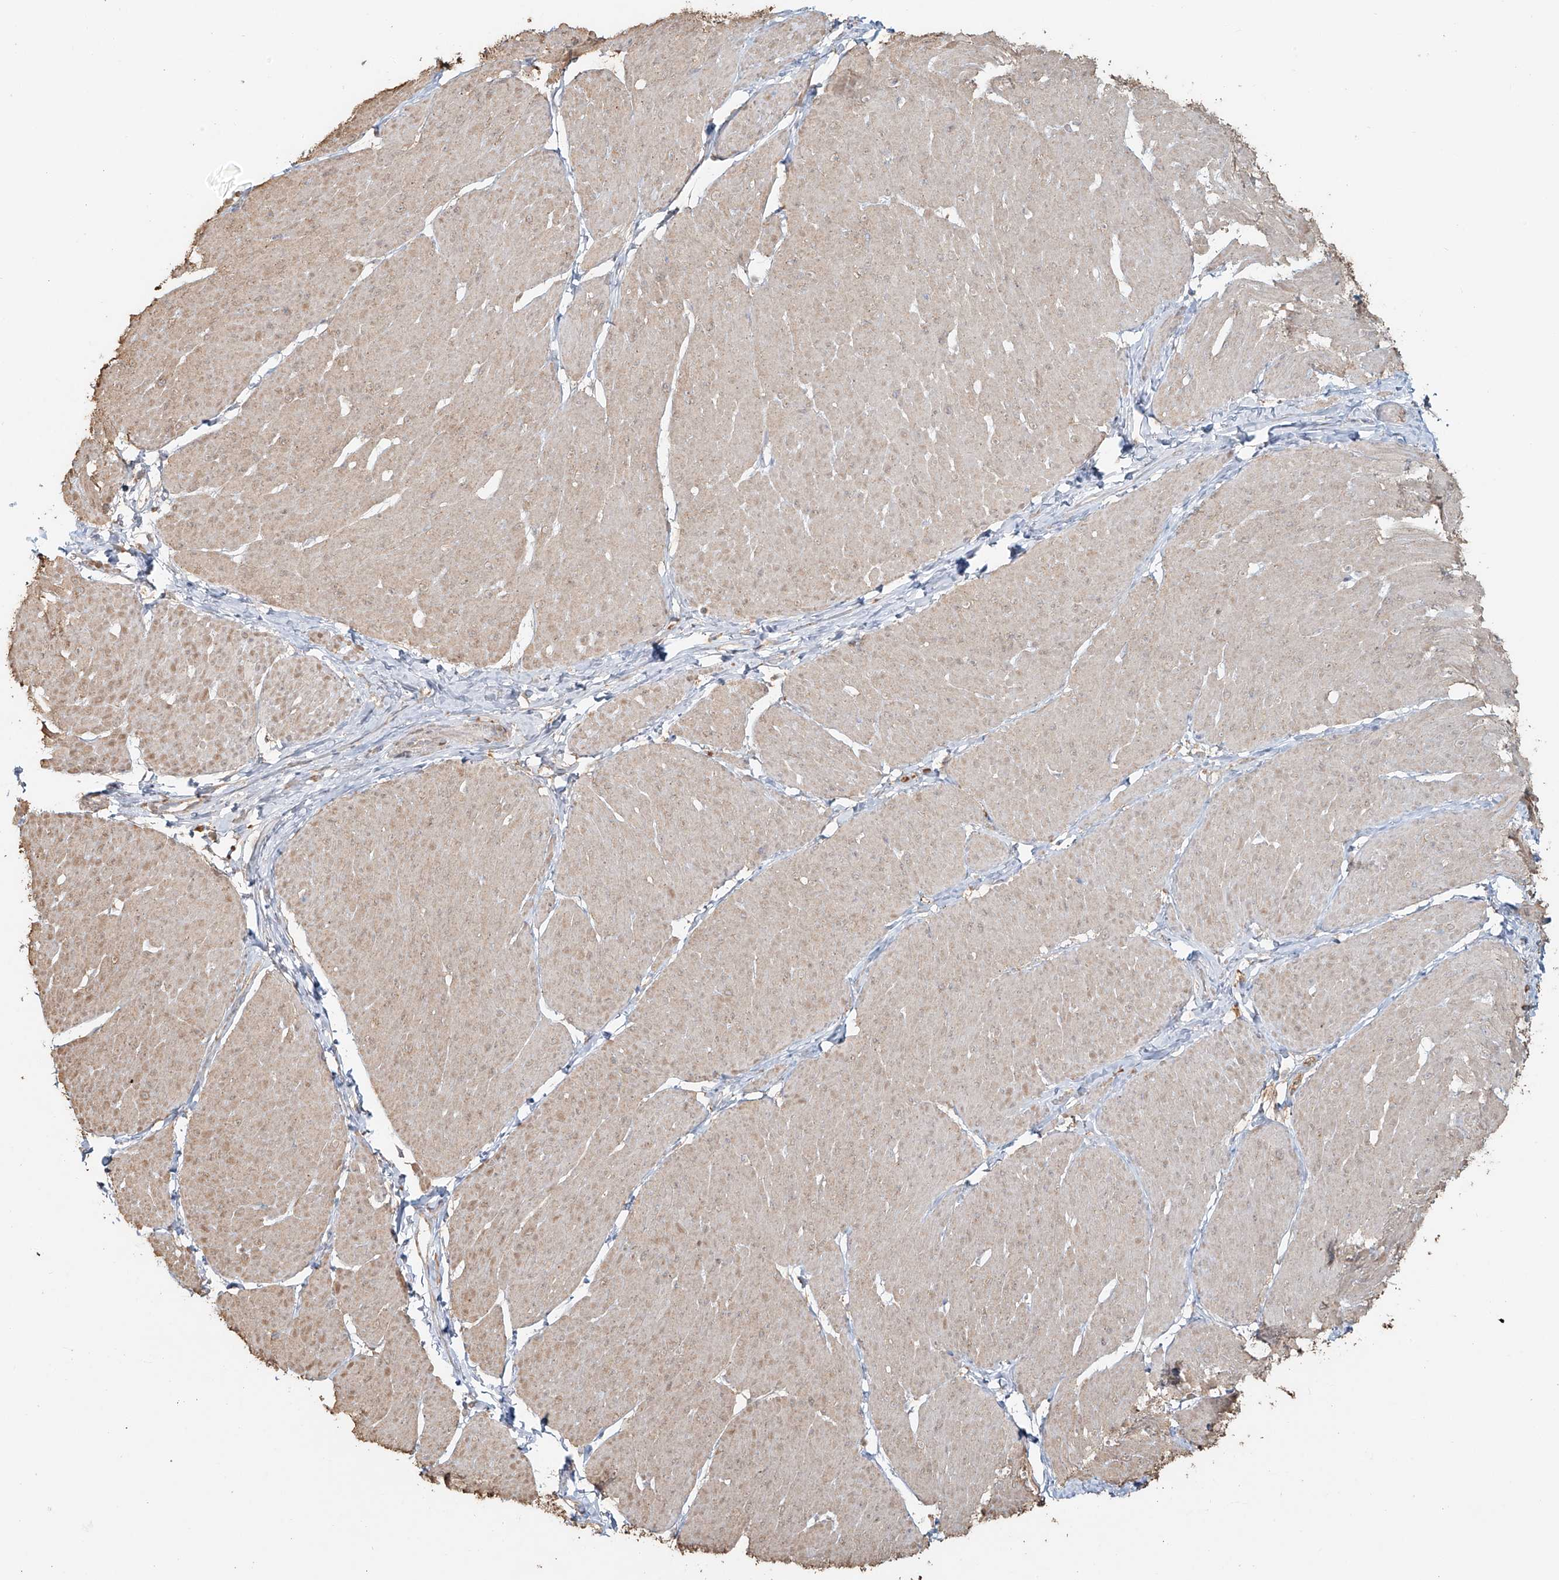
{"staining": {"intensity": "weak", "quantity": ">75%", "location": "cytoplasmic/membranous"}, "tissue": "smooth muscle", "cell_type": "Smooth muscle cells", "image_type": "normal", "snomed": [{"axis": "morphology", "description": "Urothelial carcinoma, High grade"}, {"axis": "topography", "description": "Urinary bladder"}], "caption": "Immunohistochemistry (IHC) (DAB) staining of unremarkable human smooth muscle exhibits weak cytoplasmic/membranous protein positivity in approximately >75% of smooth muscle cells. (IHC, brightfield microscopy, high magnification).", "gene": "NPHS1", "patient": {"sex": "male", "age": 46}}